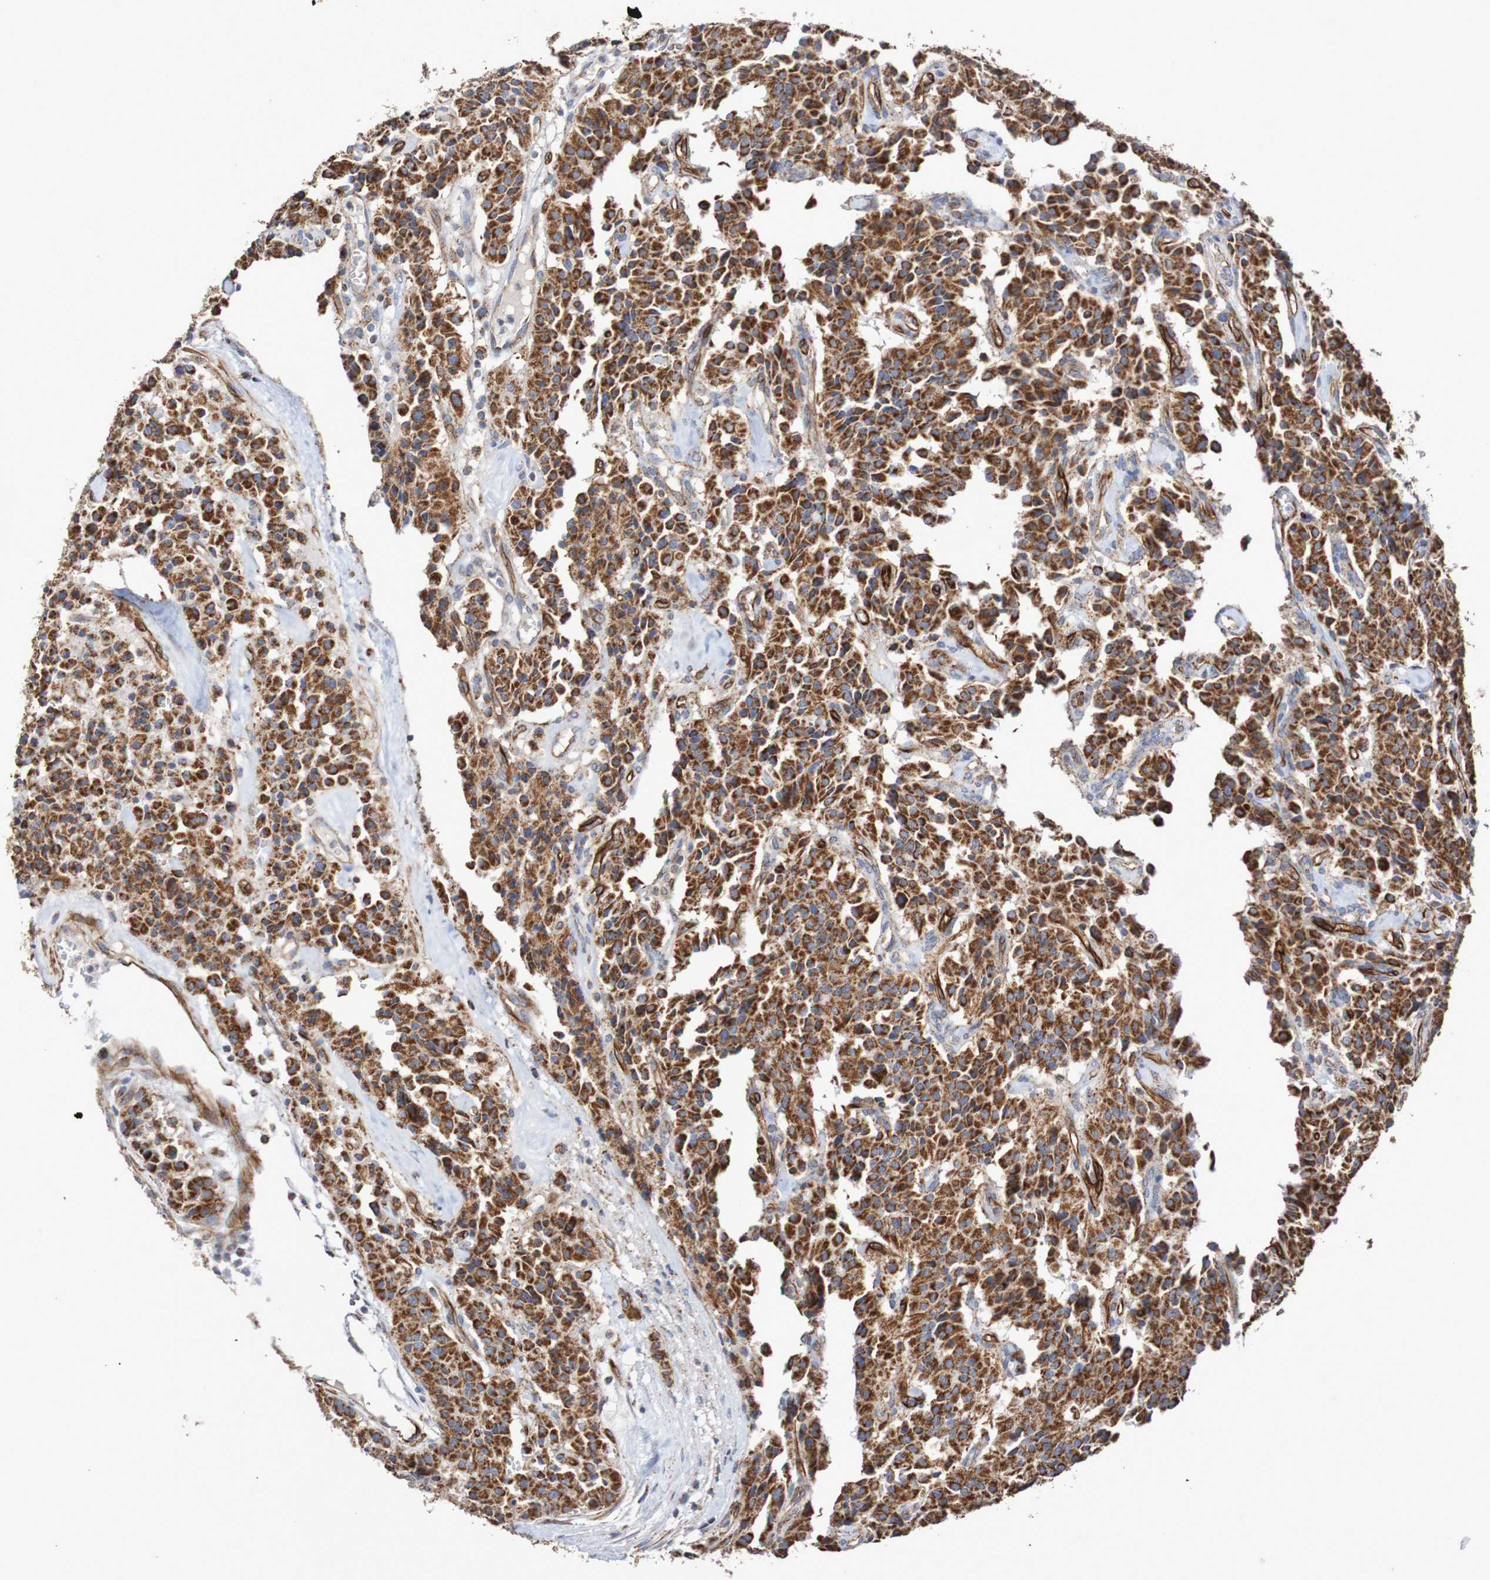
{"staining": {"intensity": "strong", "quantity": ">75%", "location": "cytoplasmic/membranous"}, "tissue": "carcinoid", "cell_type": "Tumor cells", "image_type": "cancer", "snomed": [{"axis": "morphology", "description": "Carcinoid, malignant, NOS"}, {"axis": "topography", "description": "Lung"}], "caption": "The image reveals immunohistochemical staining of malignant carcinoid. There is strong cytoplasmic/membranous positivity is seen in about >75% of tumor cells.", "gene": "MMEL1", "patient": {"sex": "male", "age": 30}}